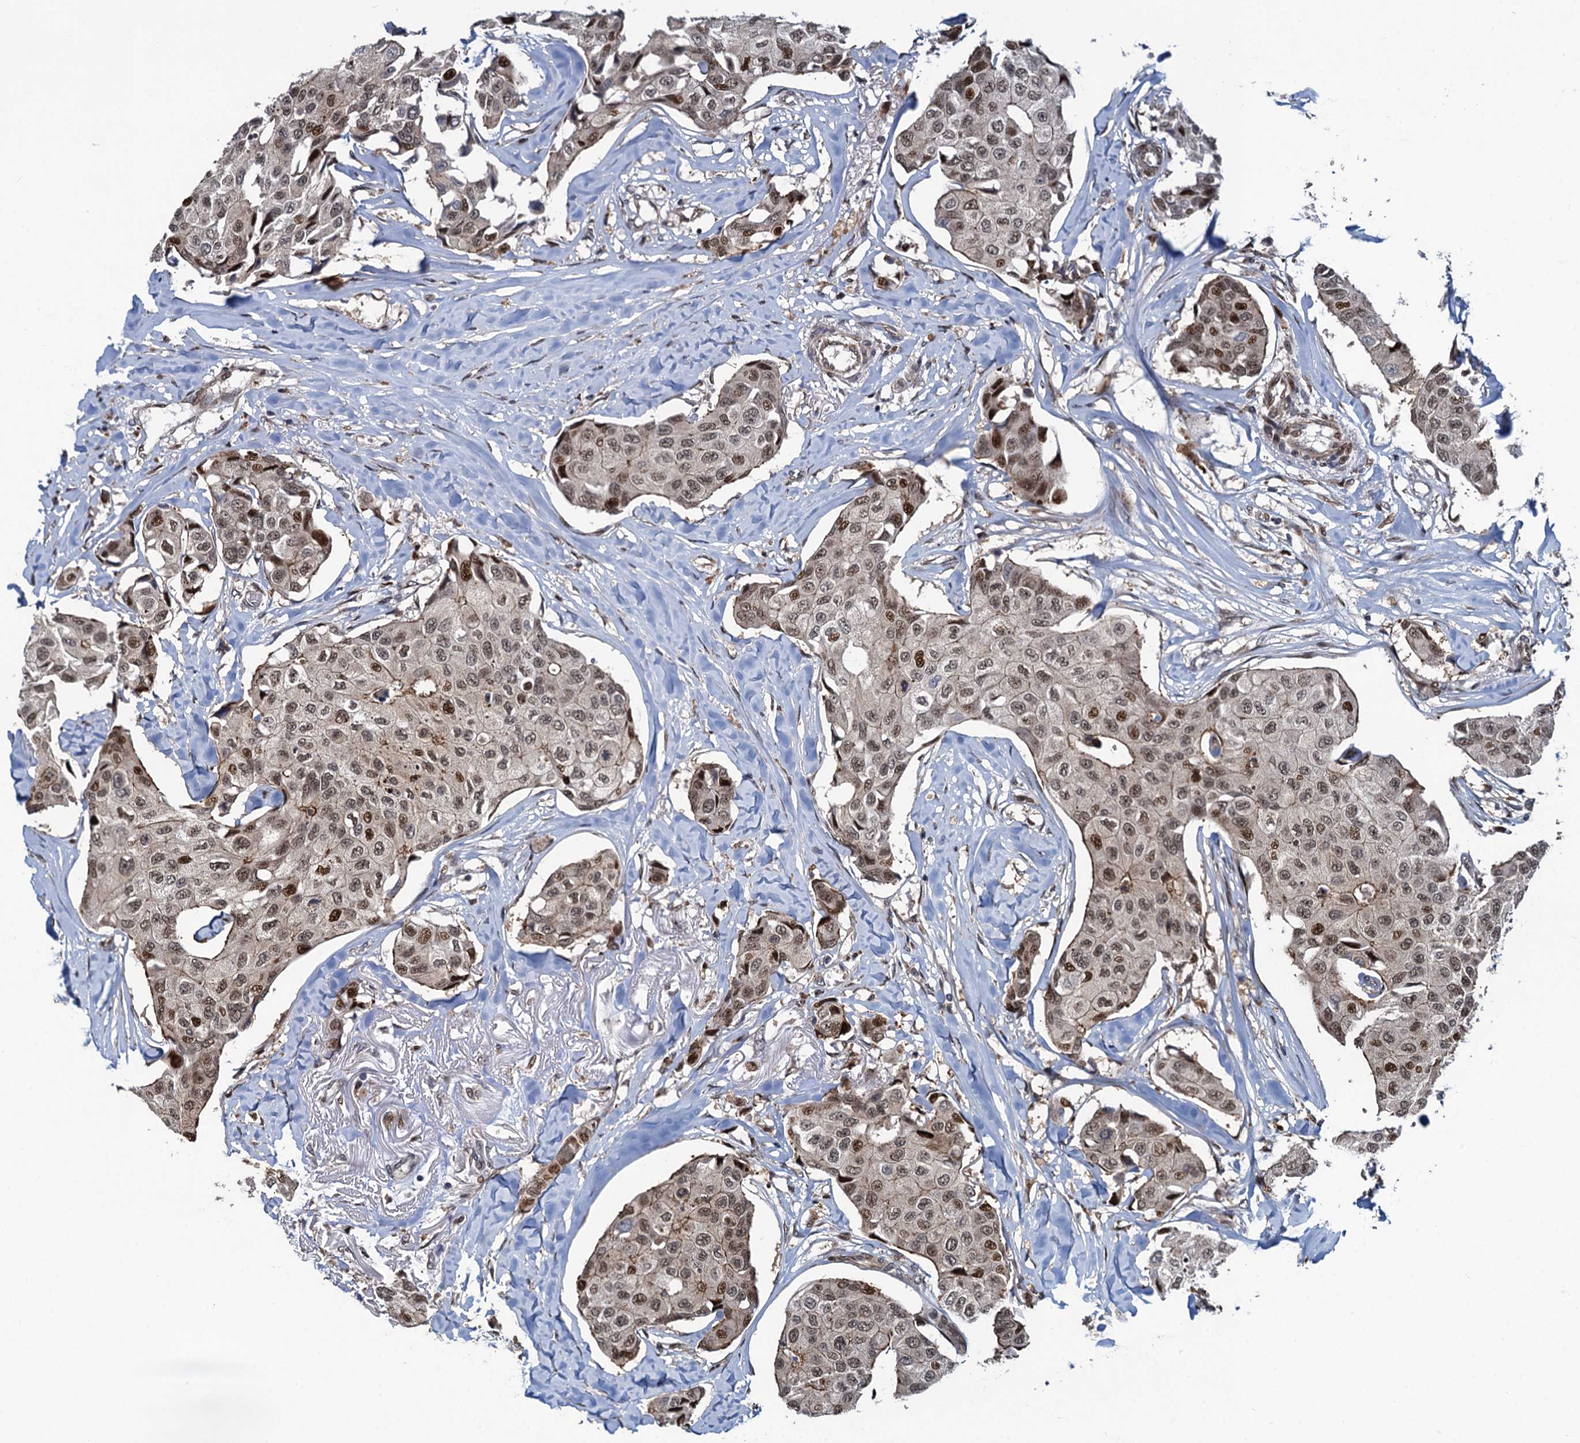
{"staining": {"intensity": "moderate", "quantity": ">75%", "location": "nuclear"}, "tissue": "breast cancer", "cell_type": "Tumor cells", "image_type": "cancer", "snomed": [{"axis": "morphology", "description": "Duct carcinoma"}, {"axis": "topography", "description": "Breast"}], "caption": "Tumor cells show moderate nuclear positivity in about >75% of cells in breast cancer (invasive ductal carcinoma).", "gene": "ATOSA", "patient": {"sex": "female", "age": 80}}